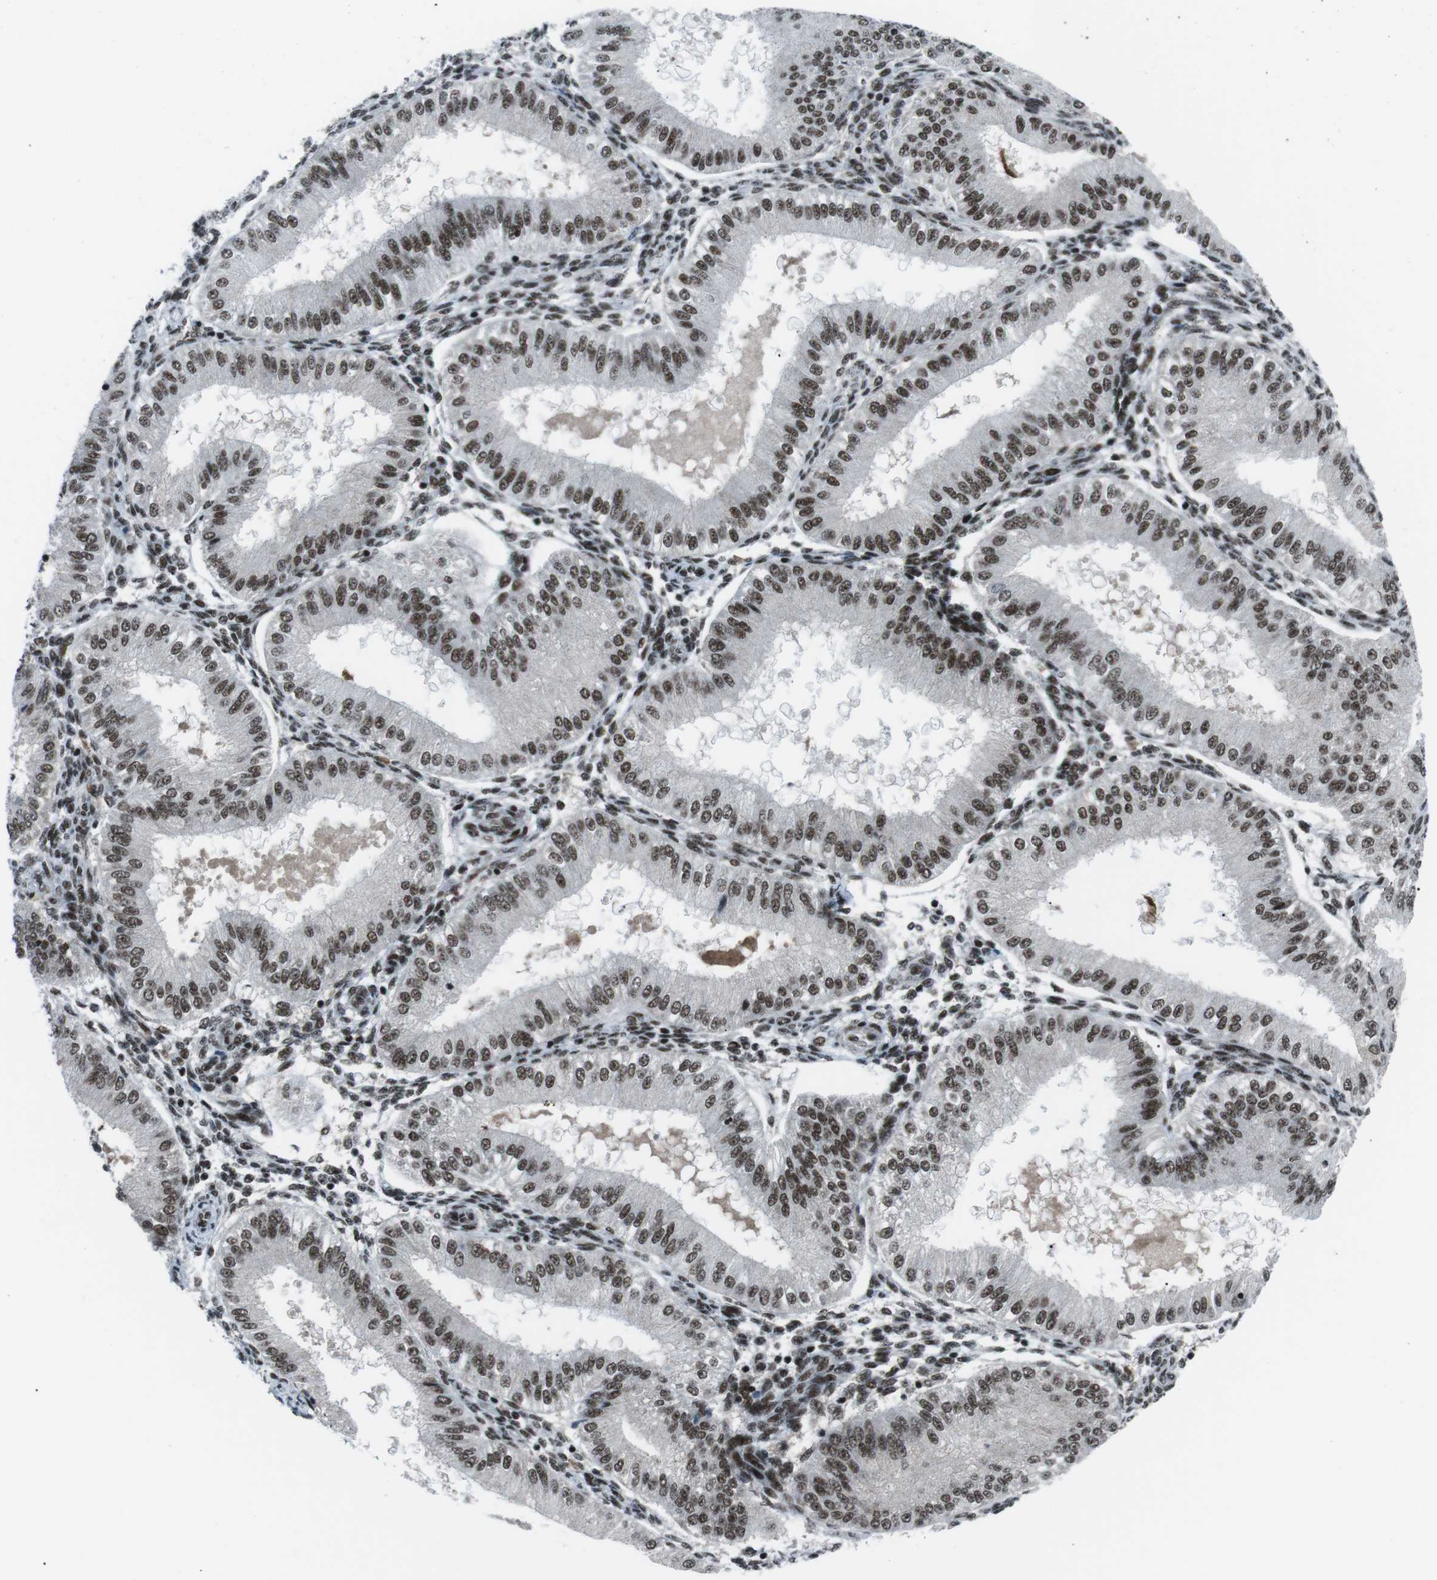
{"staining": {"intensity": "strong", "quantity": "25%-75%", "location": "nuclear"}, "tissue": "endometrium", "cell_type": "Cells in endometrial stroma", "image_type": "normal", "snomed": [{"axis": "morphology", "description": "Normal tissue, NOS"}, {"axis": "topography", "description": "Endometrium"}], "caption": "Endometrium stained with DAB immunohistochemistry exhibits high levels of strong nuclear positivity in about 25%-75% of cells in endometrial stroma.", "gene": "TAF1", "patient": {"sex": "female", "age": 39}}